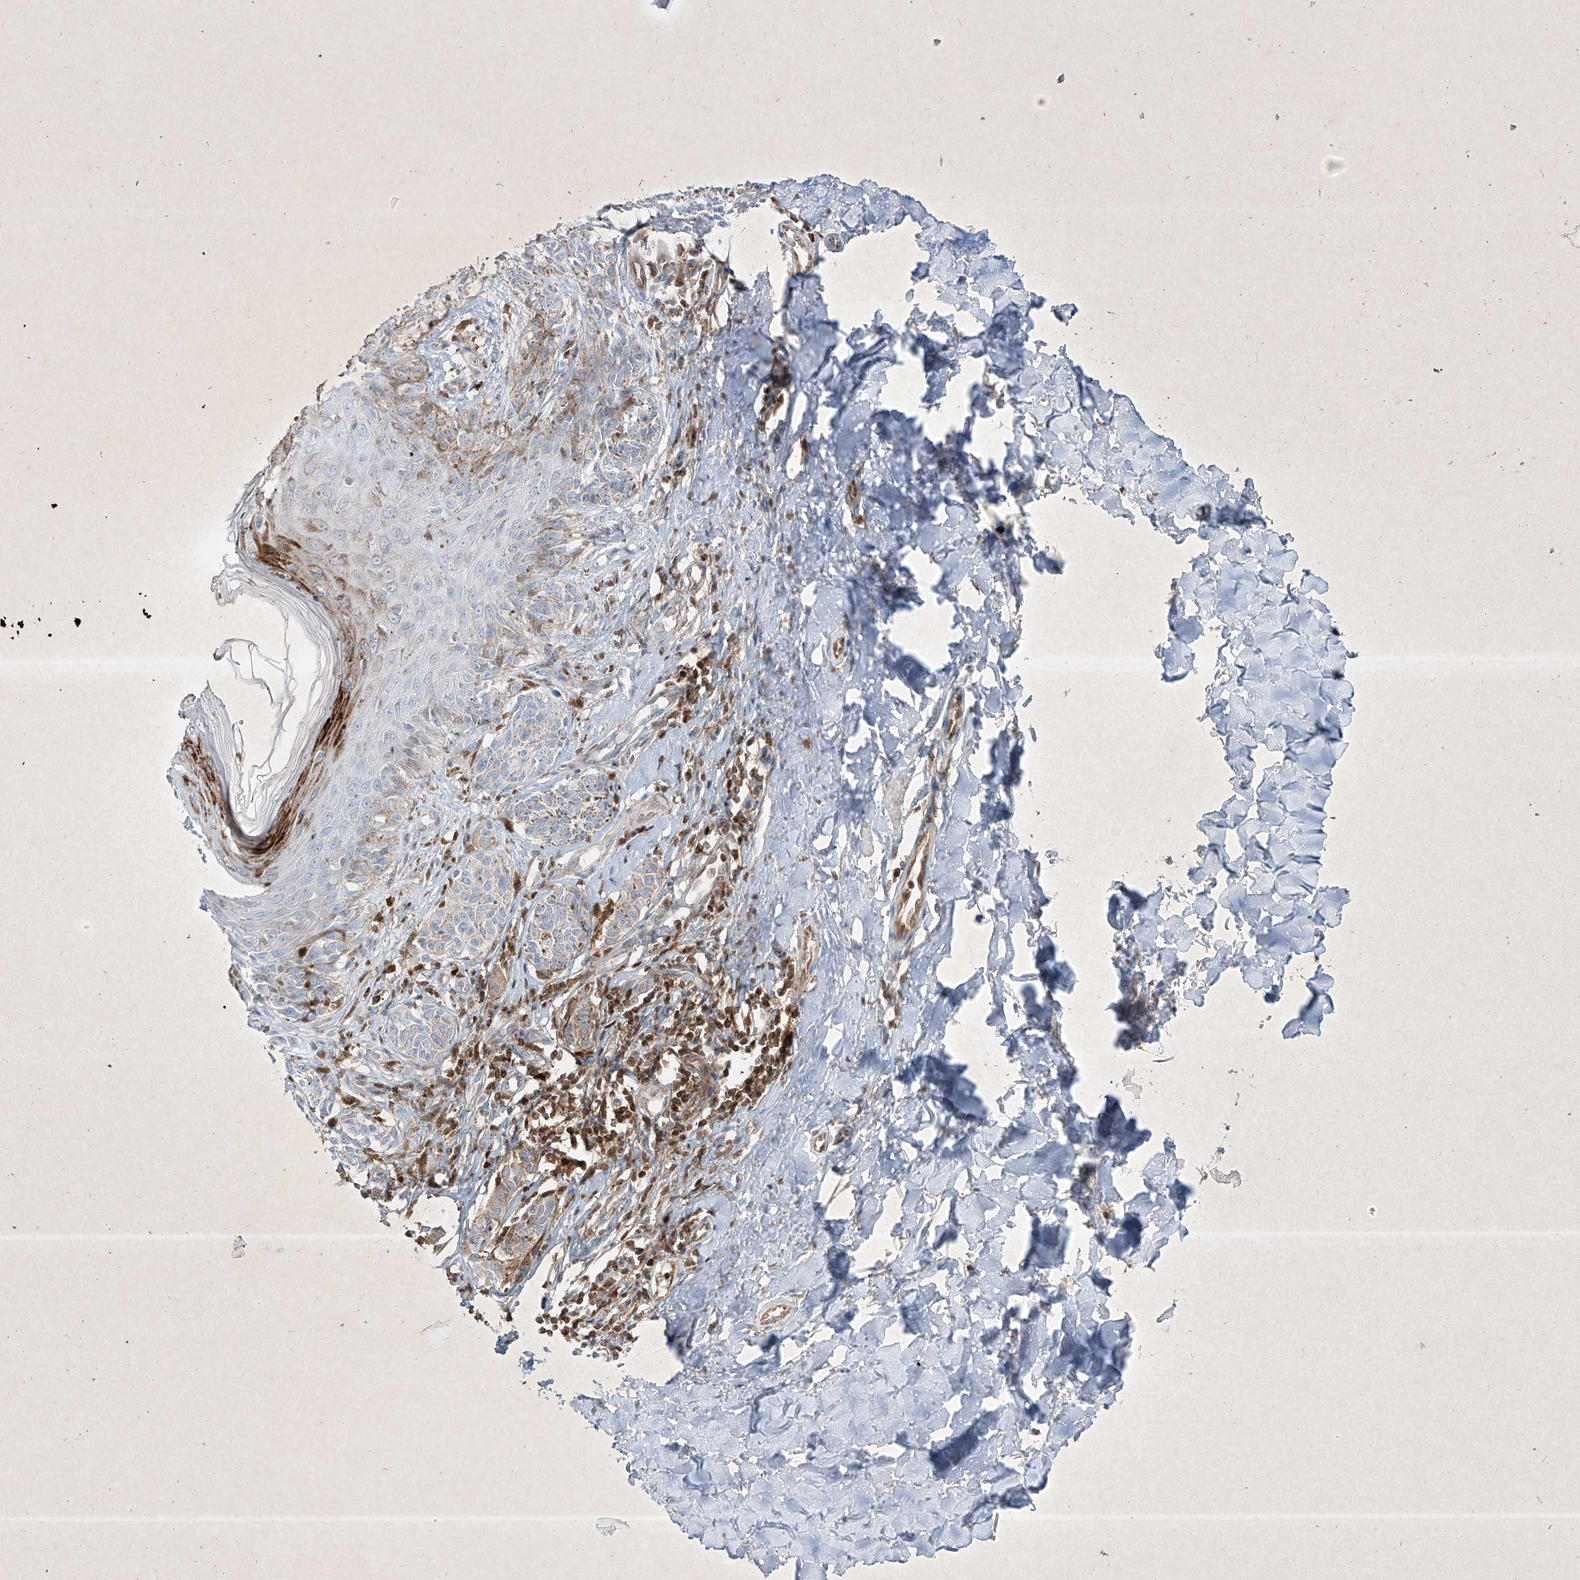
{"staining": {"intensity": "weak", "quantity": "25%-75%", "location": "cytoplasmic/membranous"}, "tissue": "melanoma", "cell_type": "Tumor cells", "image_type": "cancer", "snomed": [{"axis": "morphology", "description": "Malignant melanoma, NOS"}, {"axis": "topography", "description": "Skin"}], "caption": "Protein staining of melanoma tissue demonstrates weak cytoplasmic/membranous staining in about 25%-75% of tumor cells.", "gene": "PSMB10", "patient": {"sex": "male", "age": 53}}